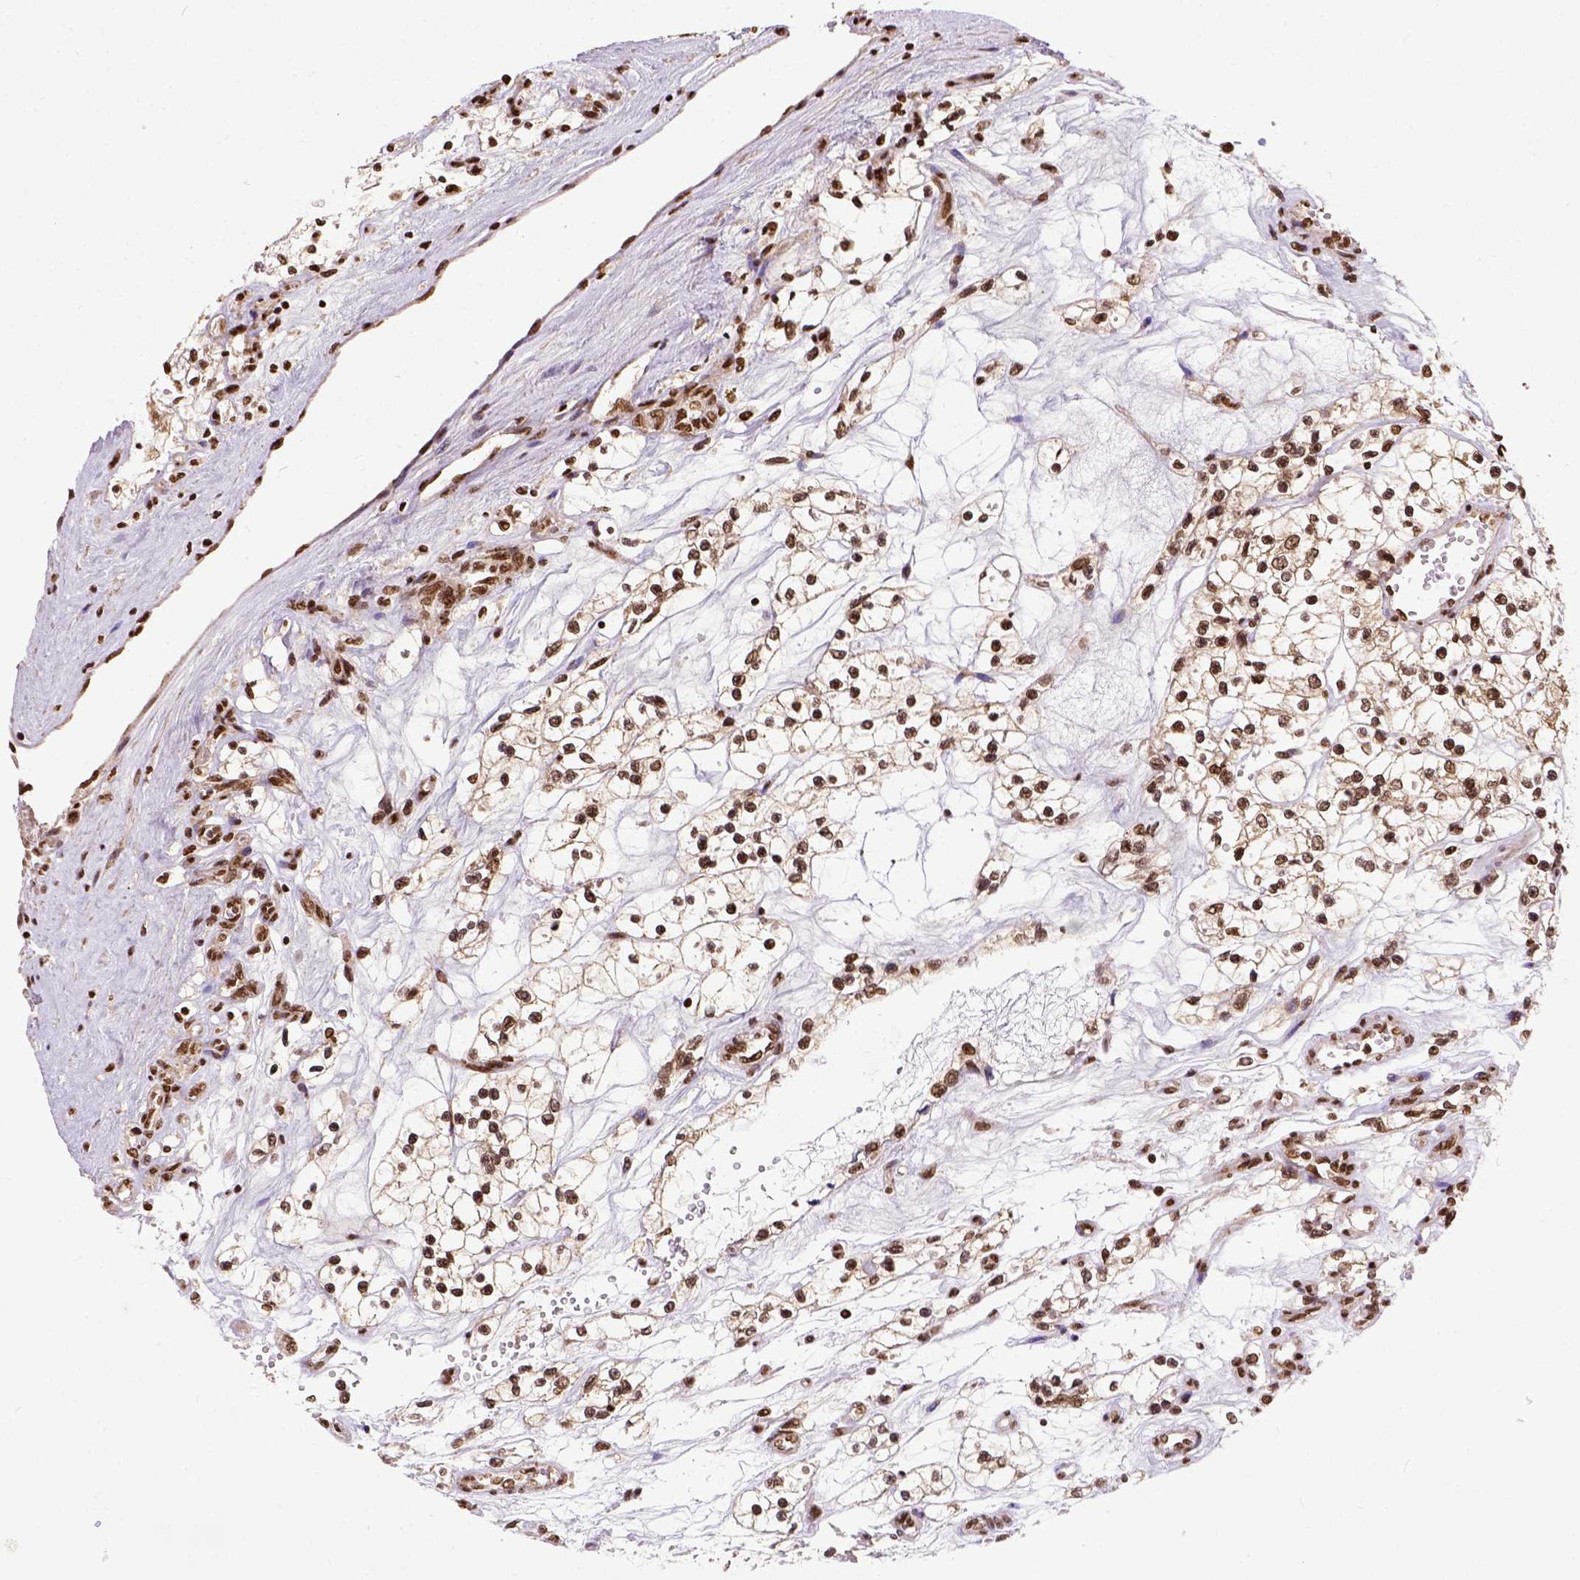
{"staining": {"intensity": "strong", "quantity": ">75%", "location": "nuclear"}, "tissue": "renal cancer", "cell_type": "Tumor cells", "image_type": "cancer", "snomed": [{"axis": "morphology", "description": "Adenocarcinoma, NOS"}, {"axis": "topography", "description": "Kidney"}], "caption": "Adenocarcinoma (renal) tissue exhibits strong nuclear positivity in about >75% of tumor cells", "gene": "NACC1", "patient": {"sex": "female", "age": 69}}